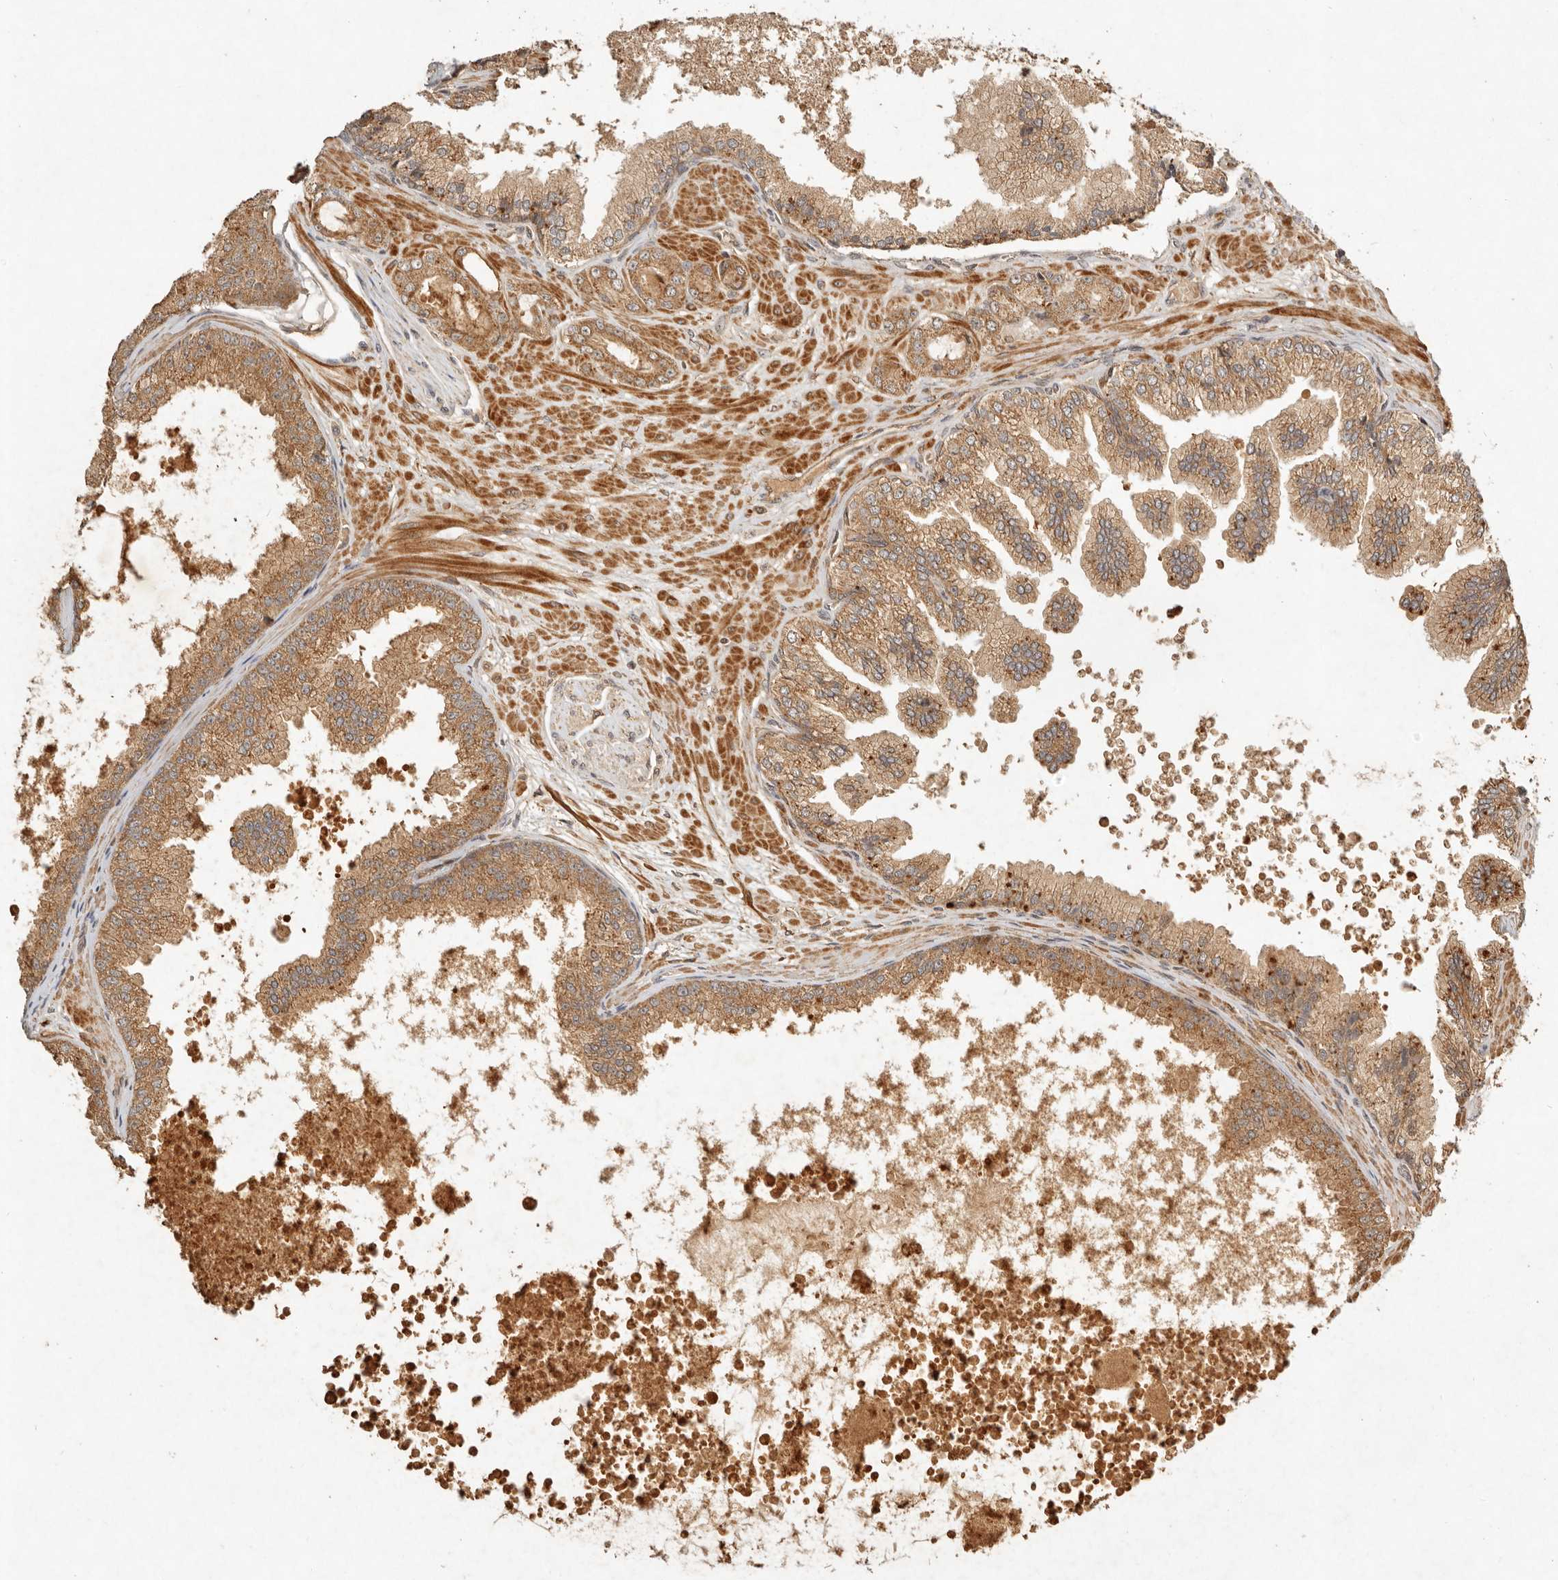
{"staining": {"intensity": "moderate", "quantity": ">75%", "location": "cytoplasmic/membranous"}, "tissue": "prostate cancer", "cell_type": "Tumor cells", "image_type": "cancer", "snomed": [{"axis": "morphology", "description": "Adenocarcinoma, Low grade"}, {"axis": "topography", "description": "Prostate"}], "caption": "This is a micrograph of IHC staining of prostate adenocarcinoma (low-grade), which shows moderate positivity in the cytoplasmic/membranous of tumor cells.", "gene": "CLEC4C", "patient": {"sex": "male", "age": 63}}